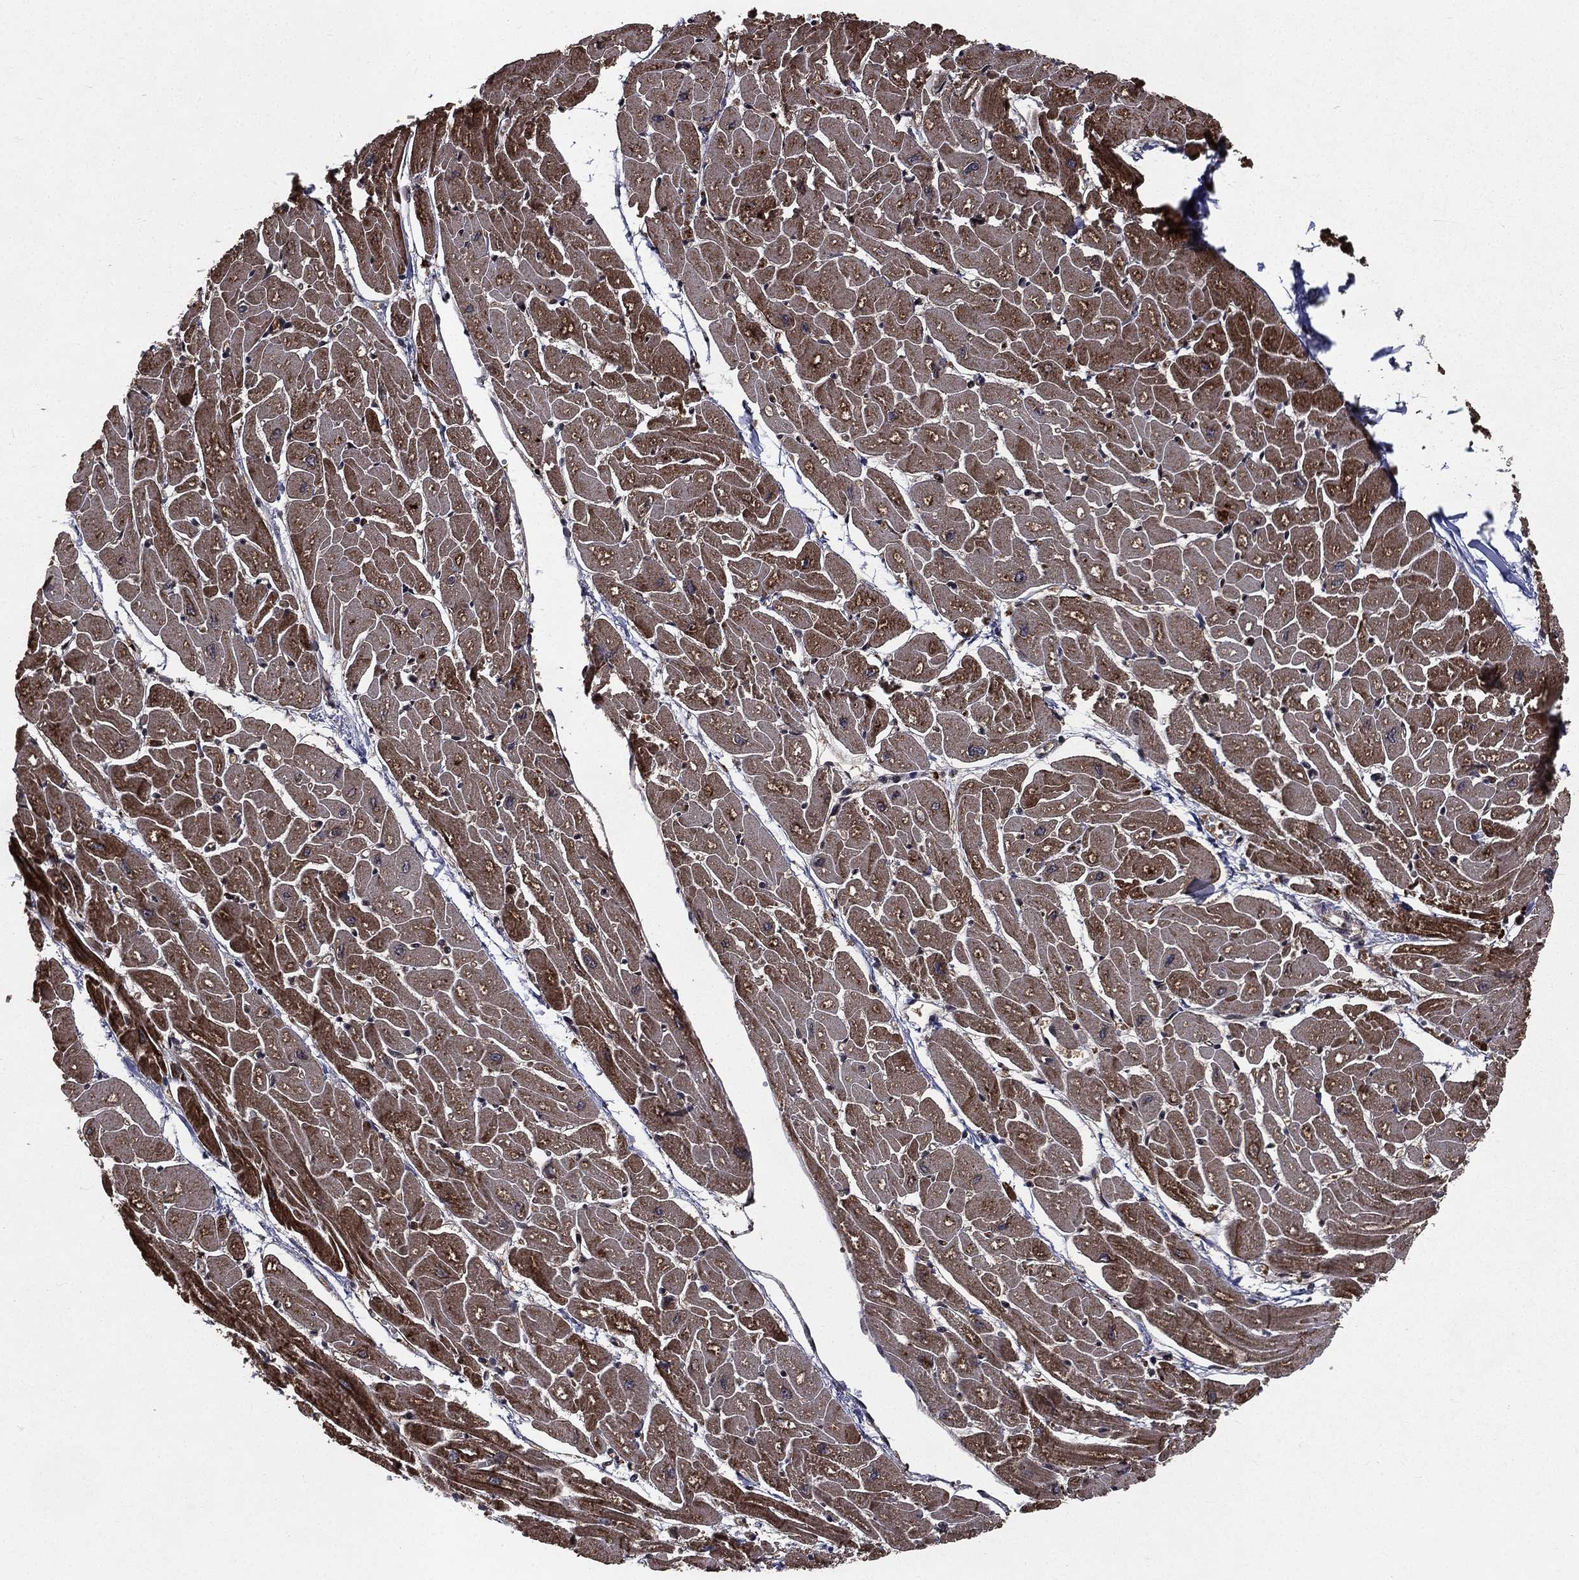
{"staining": {"intensity": "strong", "quantity": ">75%", "location": "cytoplasmic/membranous"}, "tissue": "heart muscle", "cell_type": "Cardiomyocytes", "image_type": "normal", "snomed": [{"axis": "morphology", "description": "Normal tissue, NOS"}, {"axis": "topography", "description": "Heart"}], "caption": "IHC (DAB (3,3'-diaminobenzidine)) staining of benign heart muscle shows strong cytoplasmic/membranous protein expression in about >75% of cardiomyocytes. The staining is performed using DAB (3,3'-diaminobenzidine) brown chromogen to label protein expression. The nuclei are counter-stained blue using hematoxylin.", "gene": "LENG8", "patient": {"sex": "male", "age": 57}}